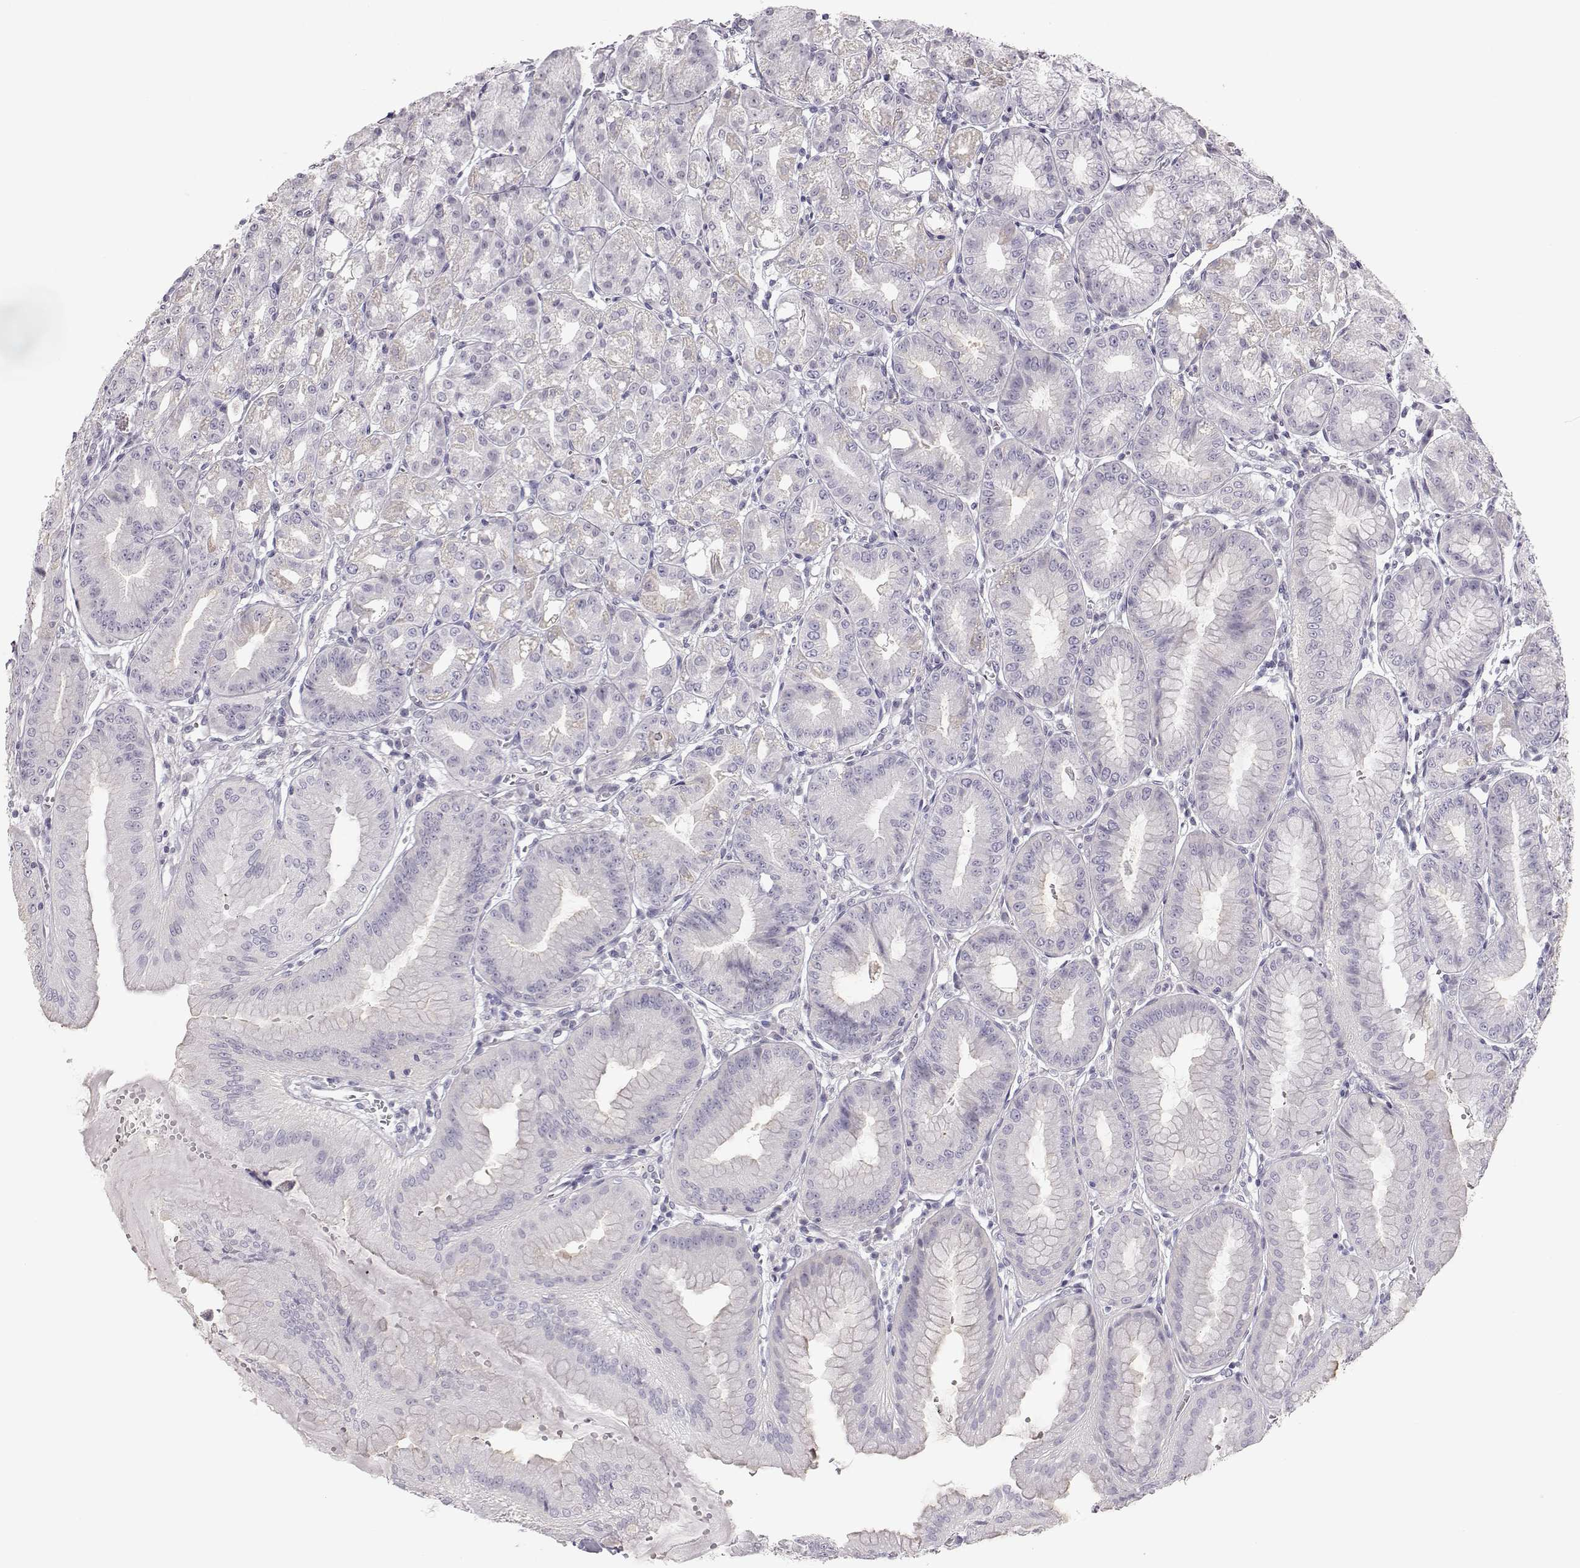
{"staining": {"intensity": "weak", "quantity": "<25%", "location": "cytoplasmic/membranous"}, "tissue": "stomach", "cell_type": "Glandular cells", "image_type": "normal", "snomed": [{"axis": "morphology", "description": "Normal tissue, NOS"}, {"axis": "topography", "description": "Stomach, lower"}], "caption": "Immunohistochemistry (IHC) of normal stomach shows no staining in glandular cells.", "gene": "MYCBPAP", "patient": {"sex": "male", "age": 71}}